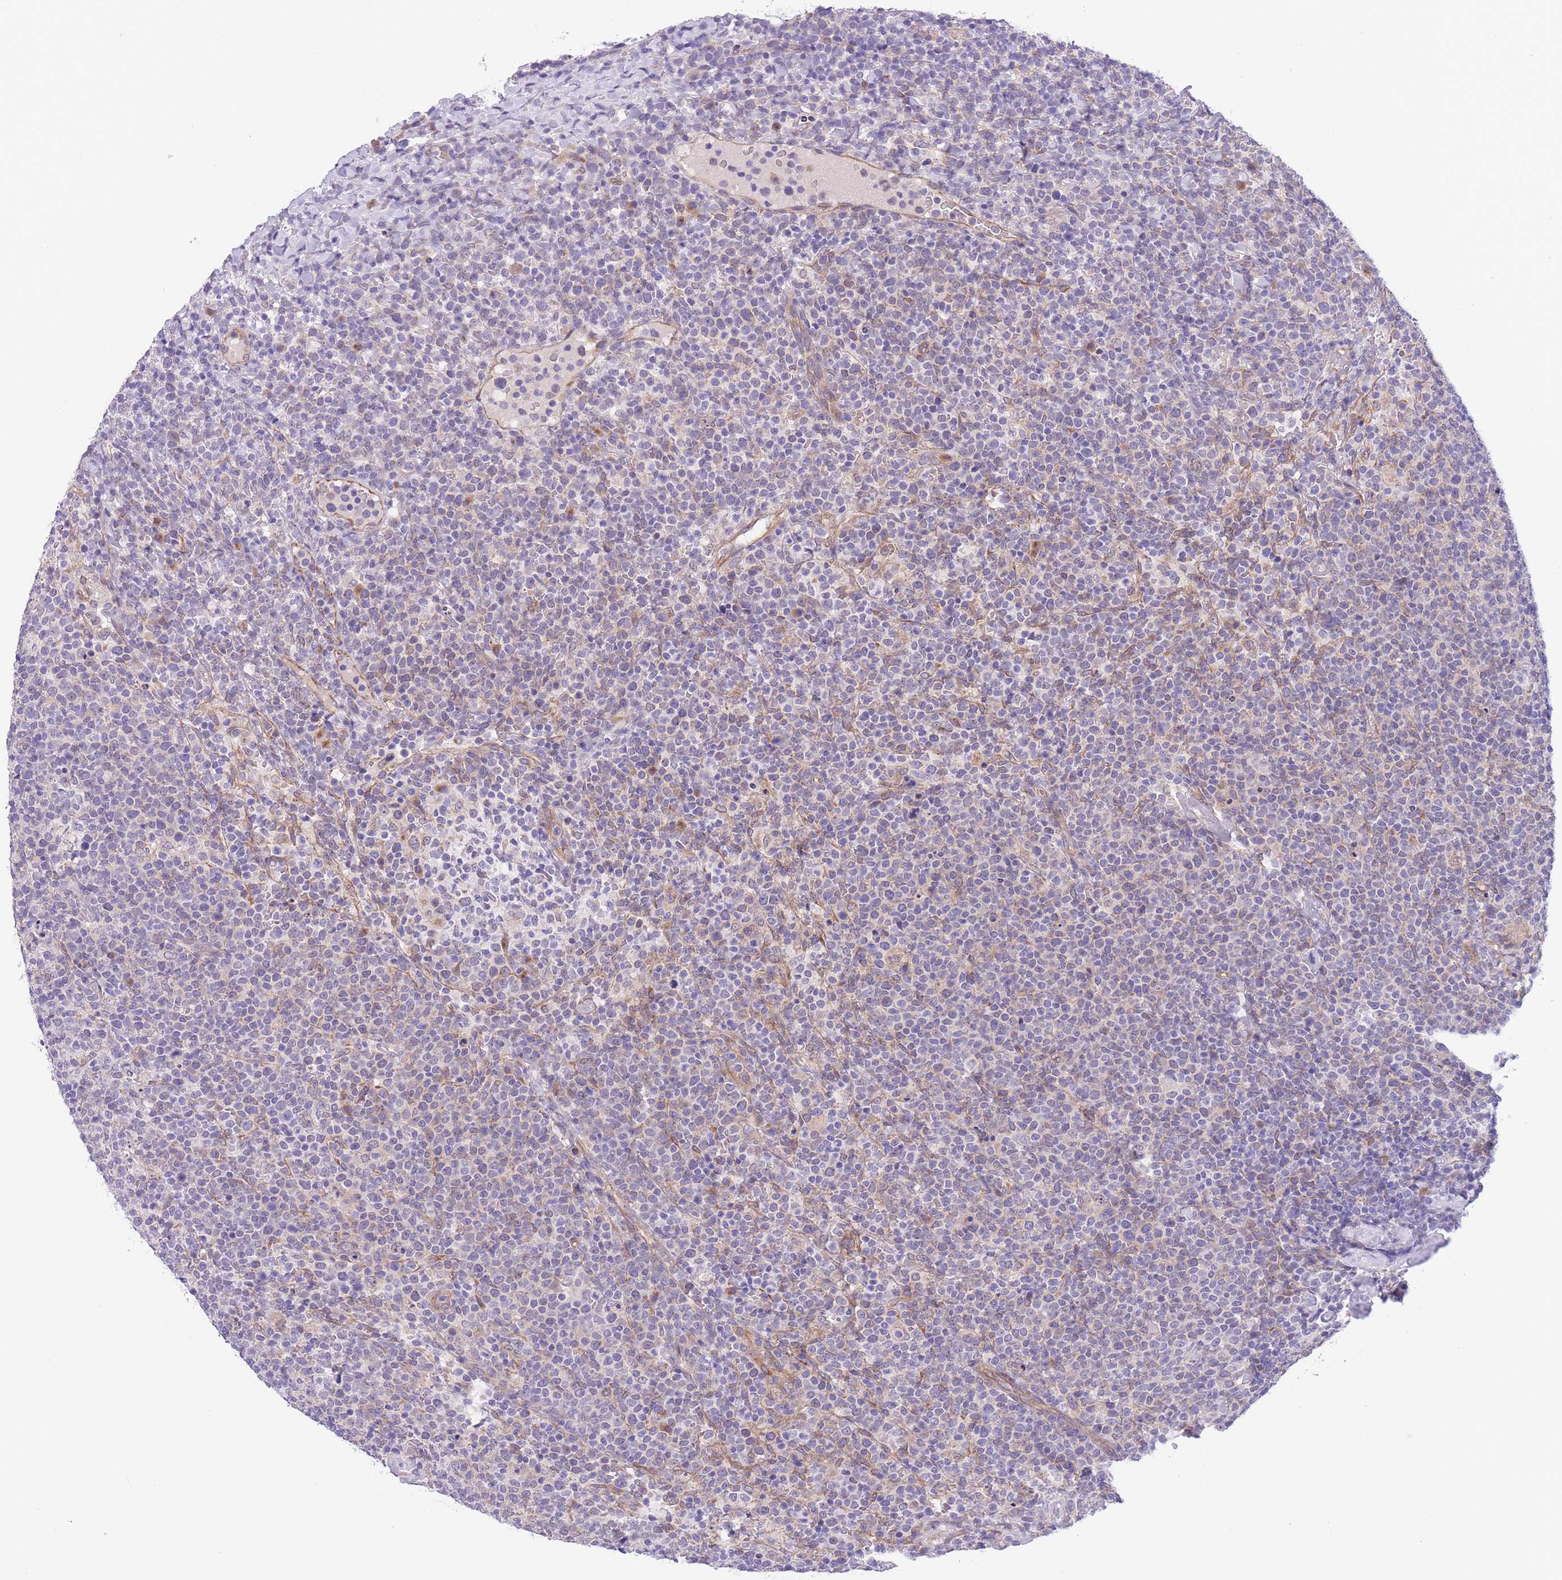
{"staining": {"intensity": "negative", "quantity": "none", "location": "none"}, "tissue": "lymphoma", "cell_type": "Tumor cells", "image_type": "cancer", "snomed": [{"axis": "morphology", "description": "Malignant lymphoma, non-Hodgkin's type, High grade"}, {"axis": "topography", "description": "Lymph node"}], "caption": "DAB (3,3'-diaminobenzidine) immunohistochemical staining of human high-grade malignant lymphoma, non-Hodgkin's type shows no significant staining in tumor cells. The staining is performed using DAB brown chromogen with nuclei counter-stained in using hematoxylin.", "gene": "WWOX", "patient": {"sex": "male", "age": 61}}